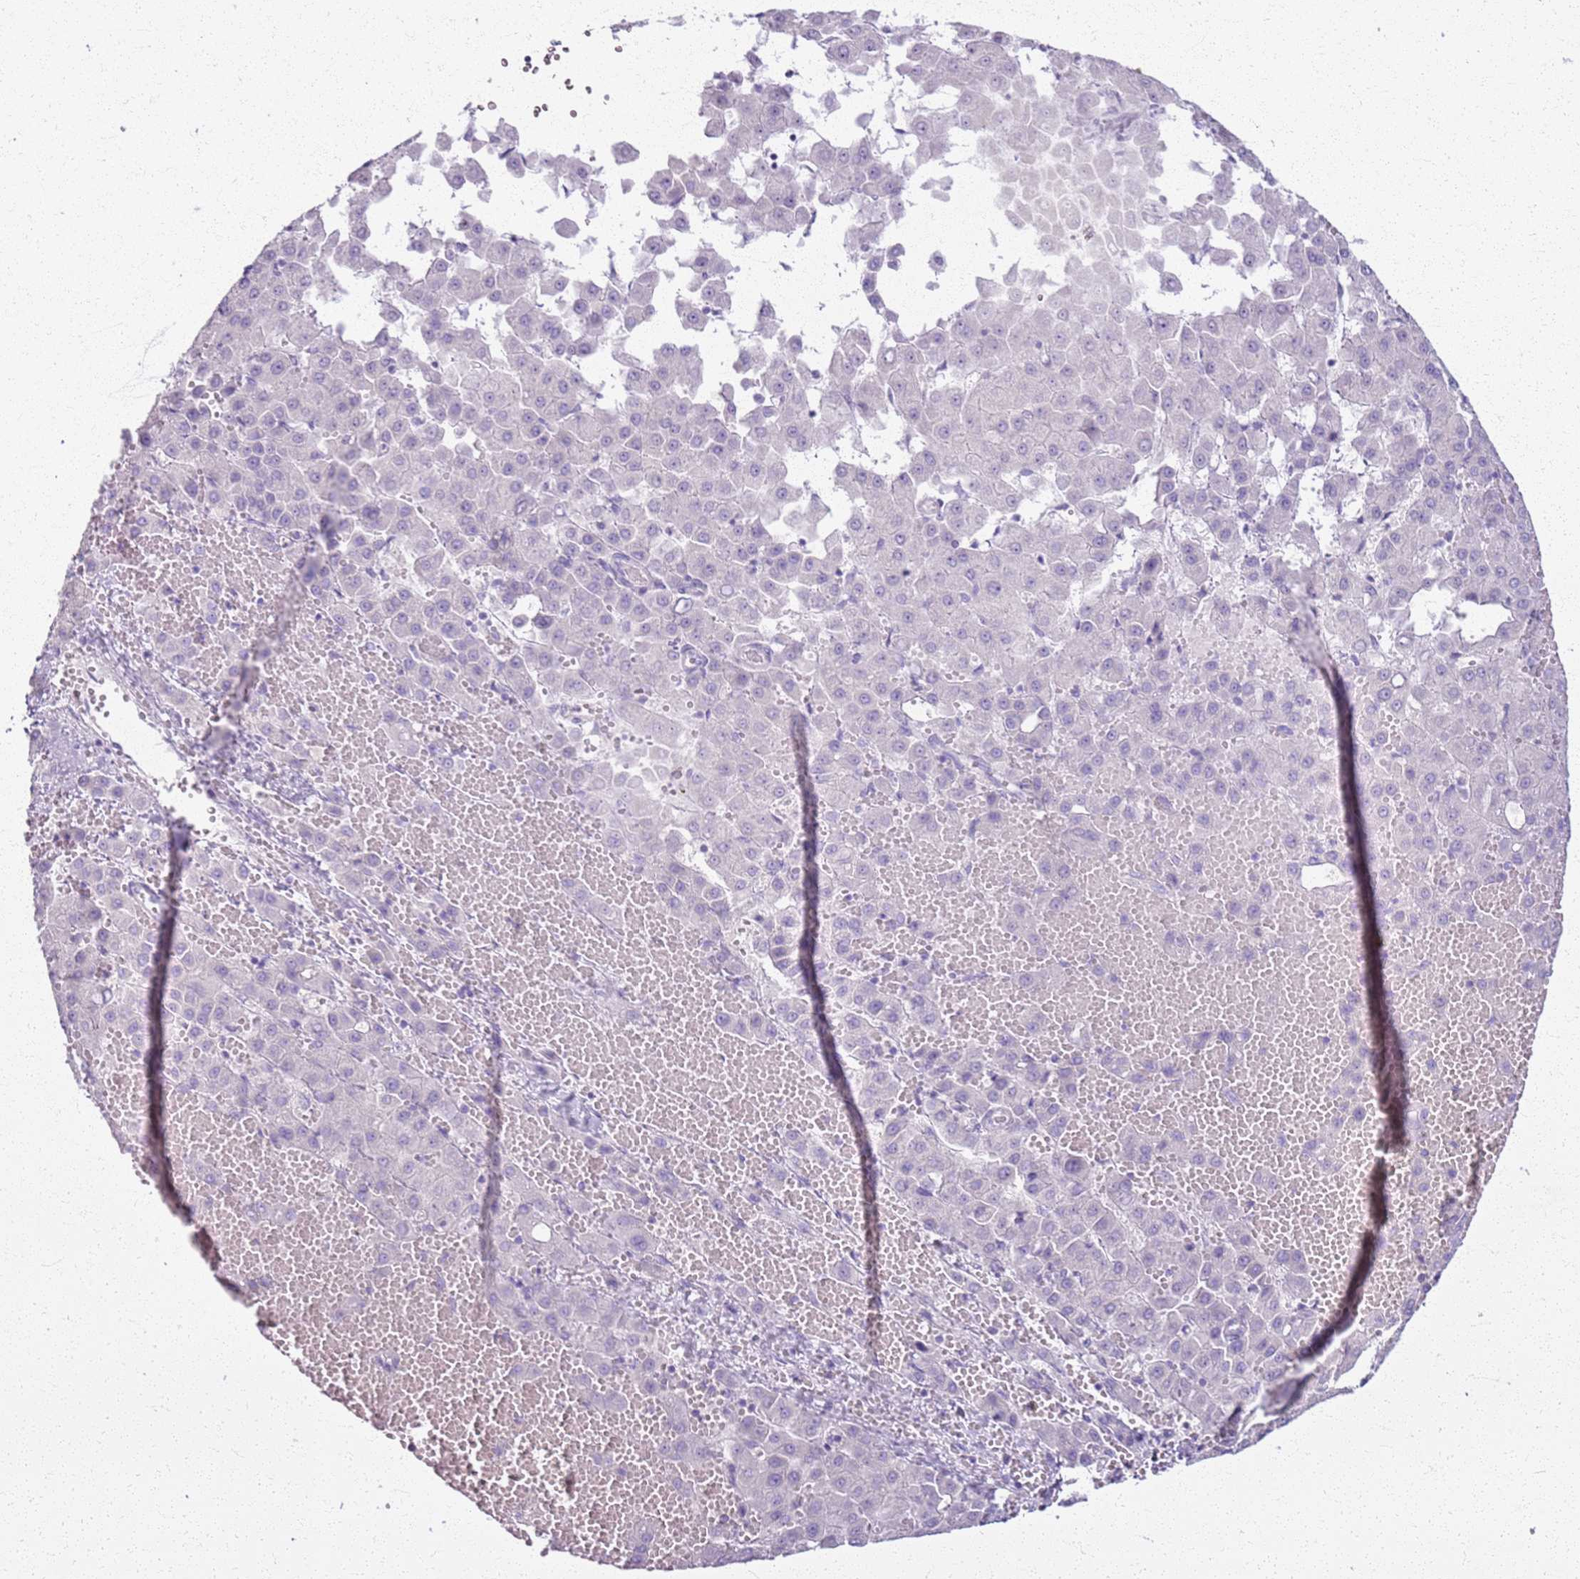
{"staining": {"intensity": "negative", "quantity": "none", "location": "none"}, "tissue": "liver cancer", "cell_type": "Tumor cells", "image_type": "cancer", "snomed": [{"axis": "morphology", "description": "Carcinoma, Hepatocellular, NOS"}, {"axis": "topography", "description": "Liver"}], "caption": "Tumor cells are negative for protein expression in human liver cancer (hepatocellular carcinoma).", "gene": "CSRP3", "patient": {"sex": "male", "age": 47}}